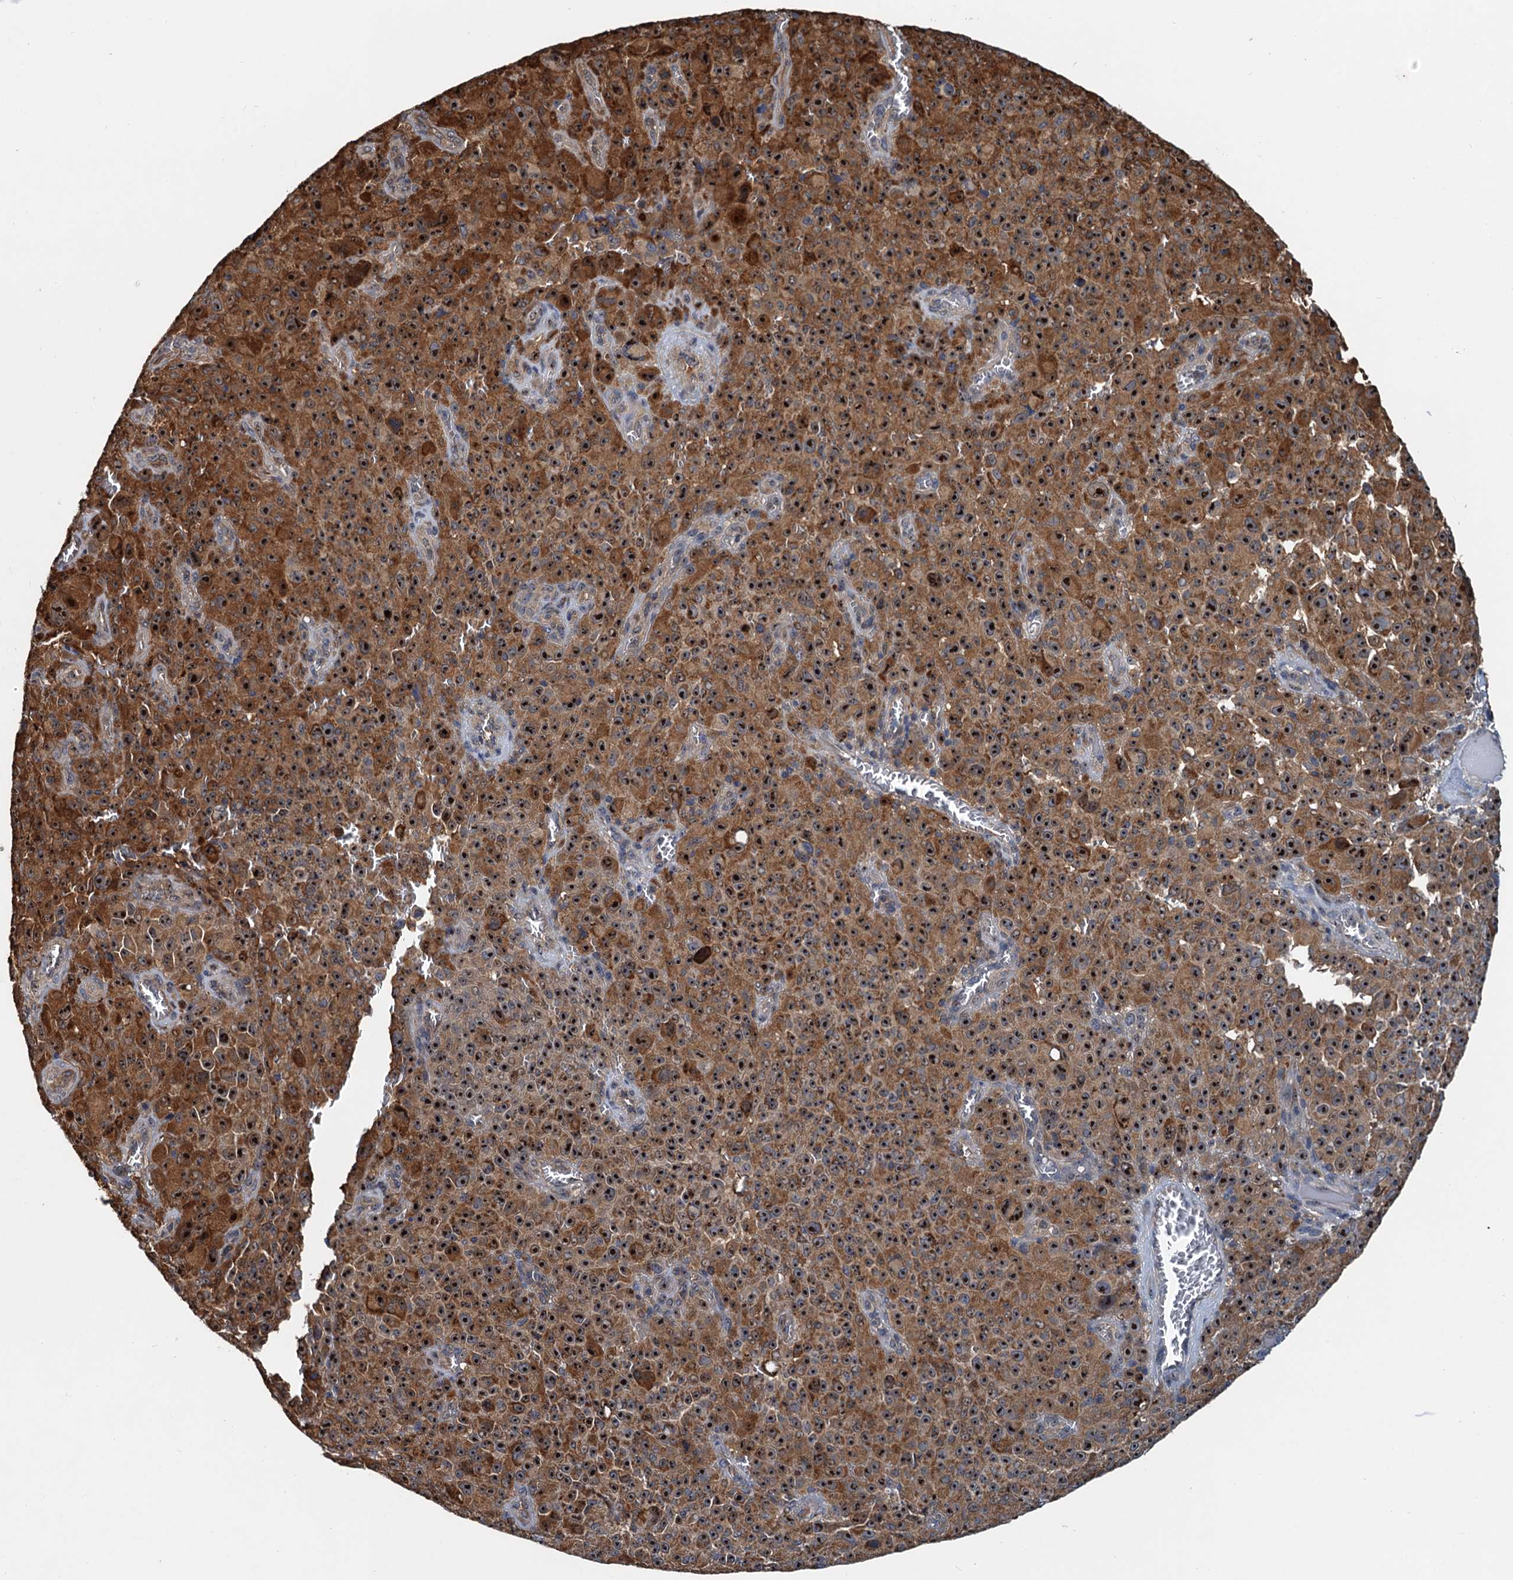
{"staining": {"intensity": "strong", "quantity": ">75%", "location": "cytoplasmic/membranous,nuclear"}, "tissue": "melanoma", "cell_type": "Tumor cells", "image_type": "cancer", "snomed": [{"axis": "morphology", "description": "Malignant melanoma, NOS"}, {"axis": "topography", "description": "Skin"}], "caption": "A brown stain highlights strong cytoplasmic/membranous and nuclear expression of a protein in human malignant melanoma tumor cells.", "gene": "USP6NL", "patient": {"sex": "female", "age": 82}}